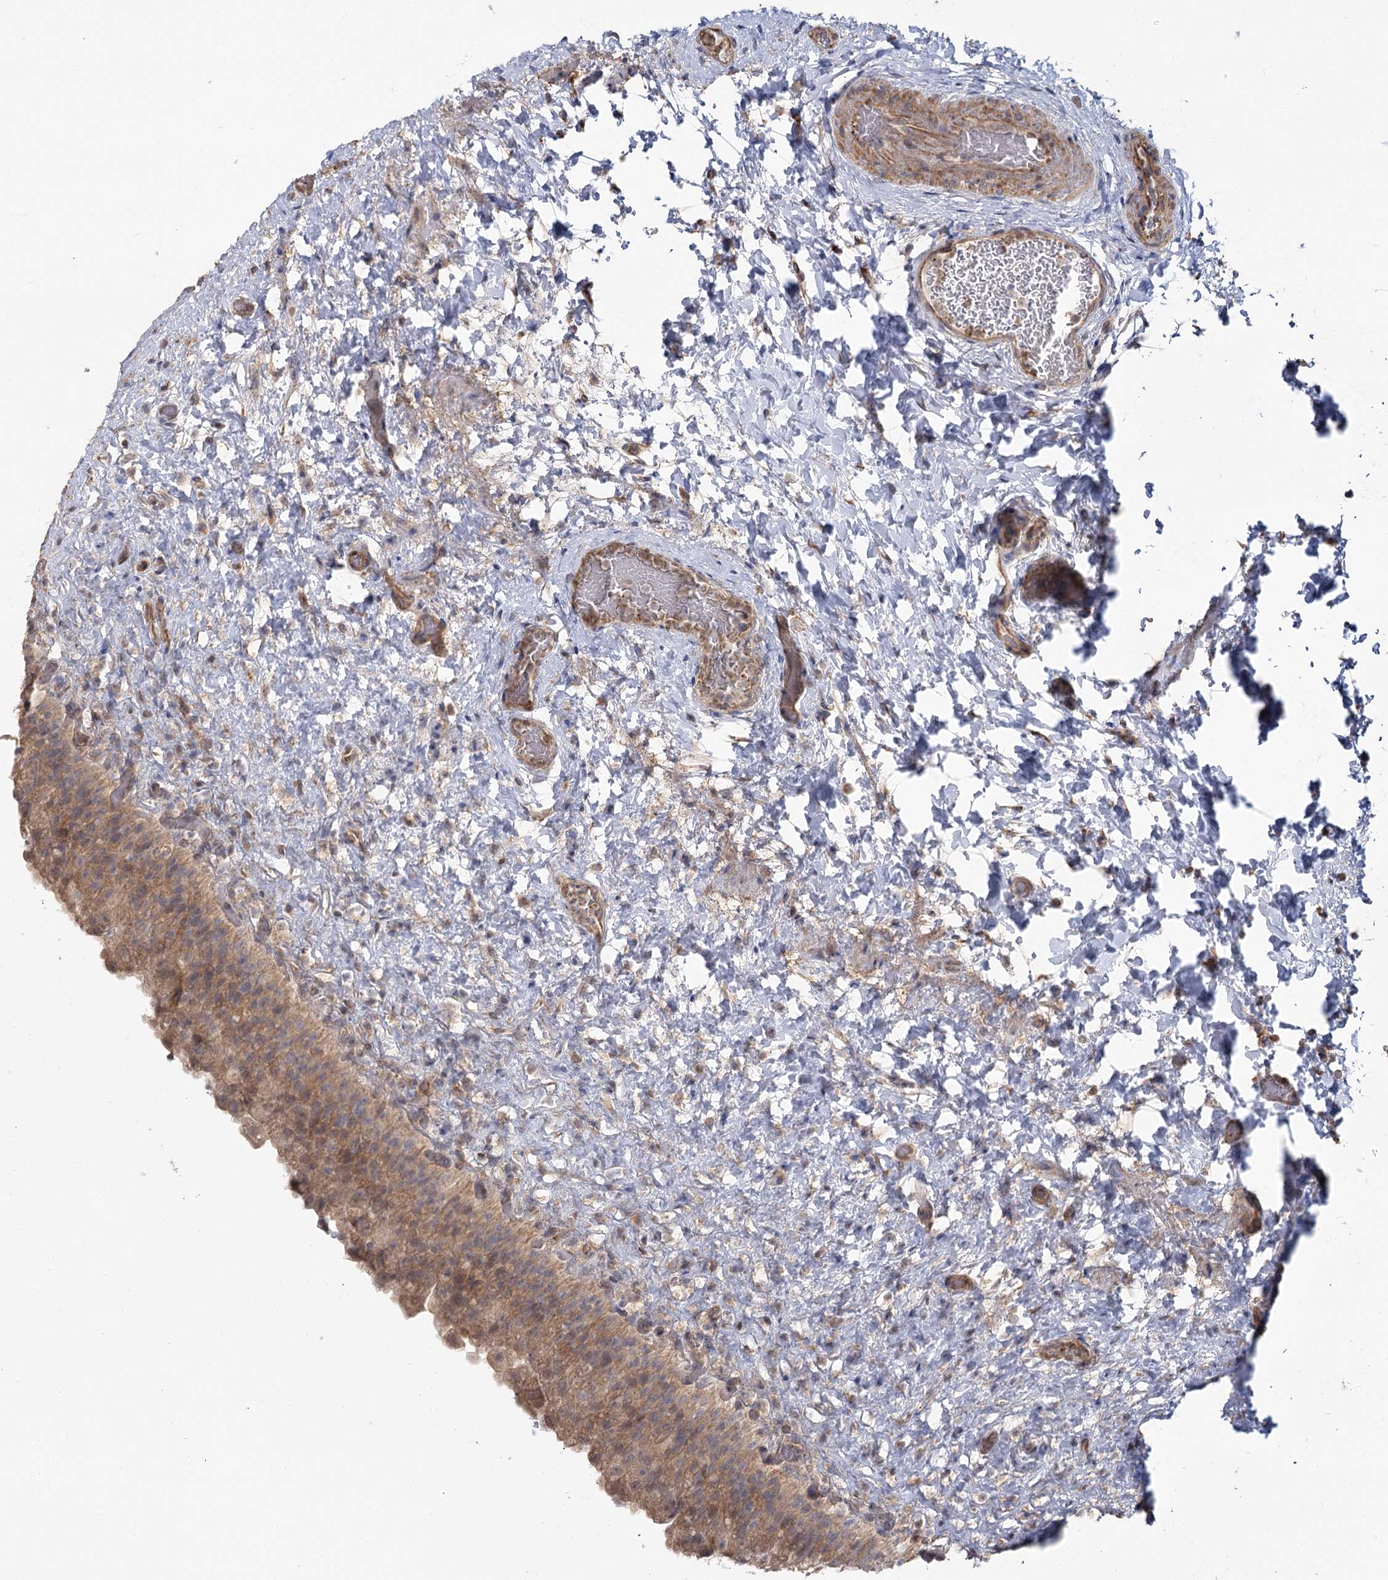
{"staining": {"intensity": "moderate", "quantity": ">75%", "location": "cytoplasmic/membranous"}, "tissue": "urinary bladder", "cell_type": "Urothelial cells", "image_type": "normal", "snomed": [{"axis": "morphology", "description": "Normal tissue, NOS"}, {"axis": "topography", "description": "Urinary bladder"}], "caption": "Human urinary bladder stained for a protein (brown) displays moderate cytoplasmic/membranous positive positivity in about >75% of urothelial cells.", "gene": "TBC1D9B", "patient": {"sex": "female", "age": 27}}